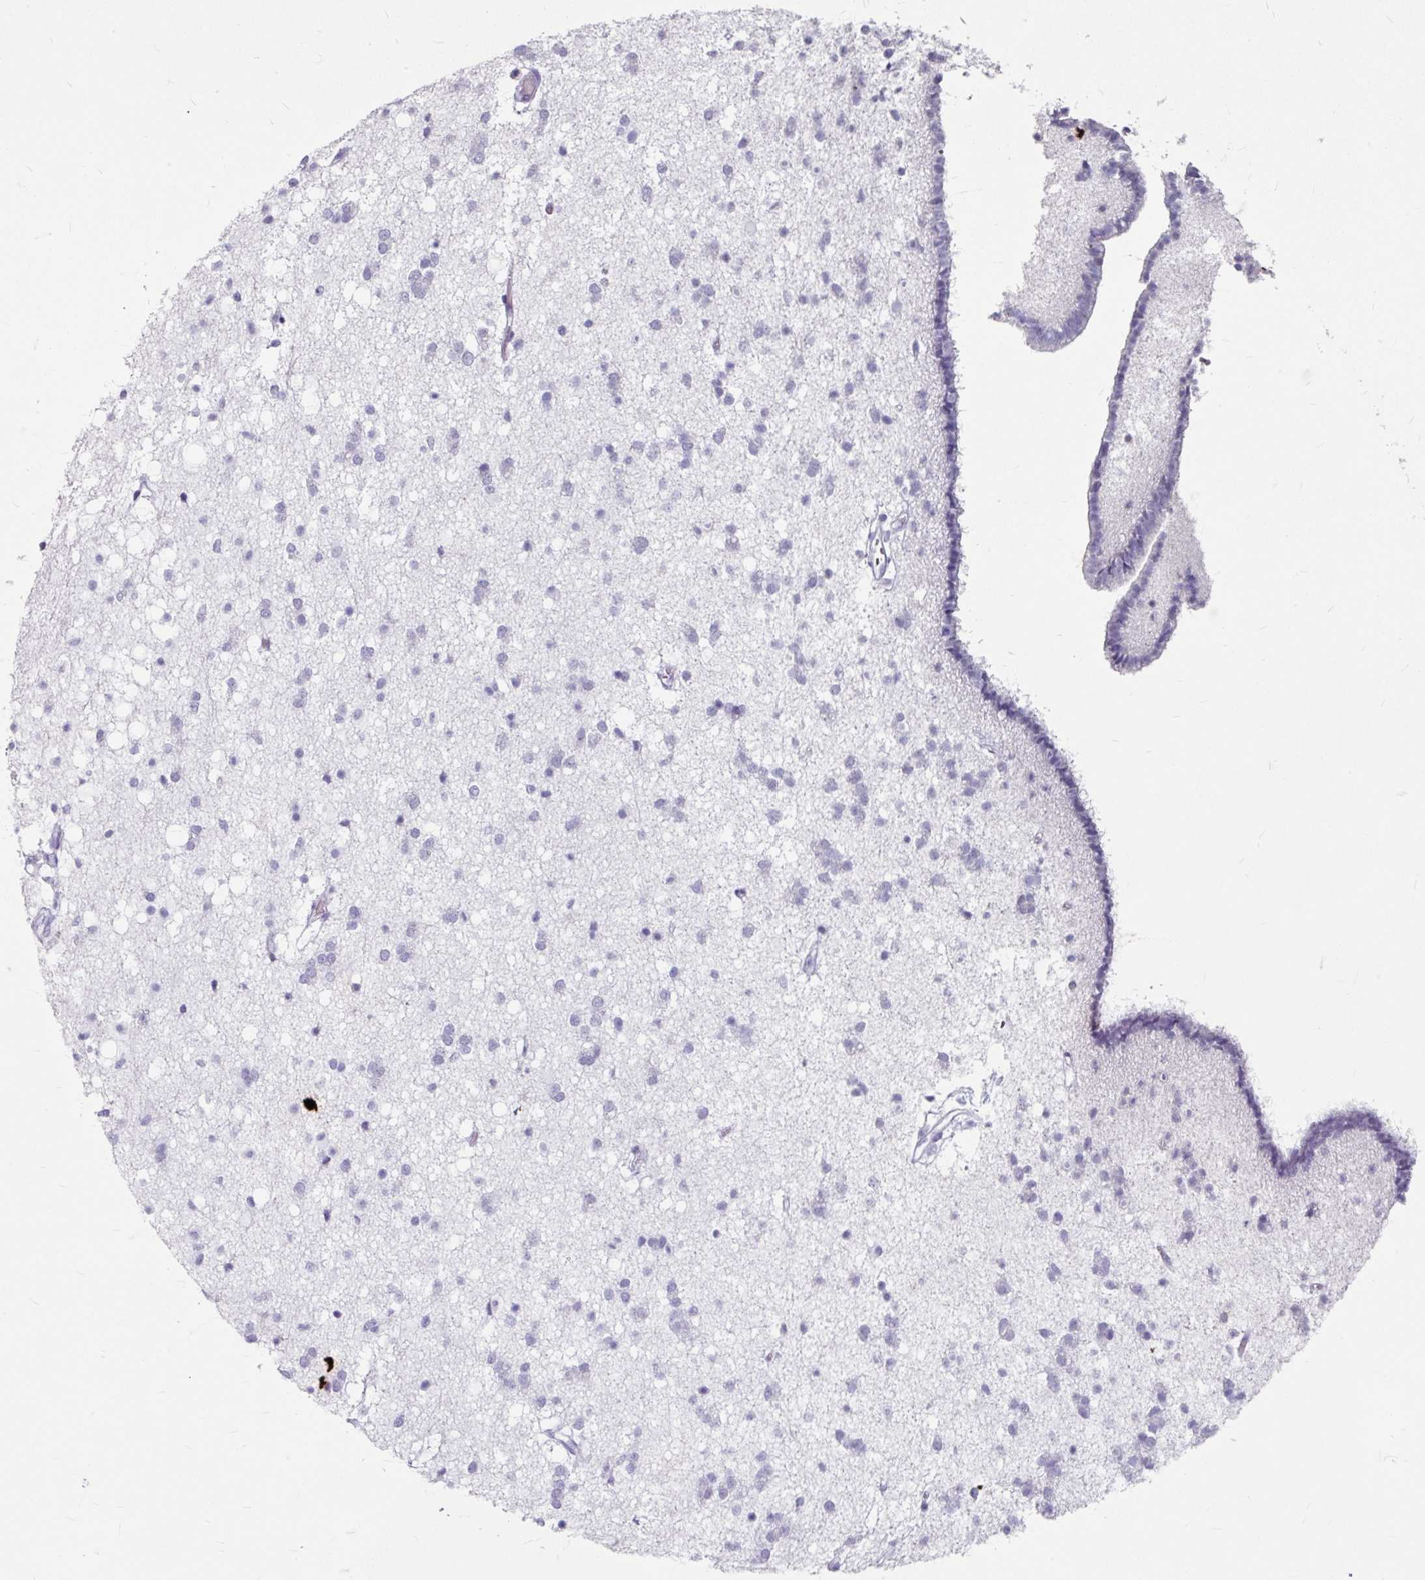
{"staining": {"intensity": "negative", "quantity": "none", "location": "none"}, "tissue": "caudate", "cell_type": "Glial cells", "image_type": "normal", "snomed": [{"axis": "morphology", "description": "Normal tissue, NOS"}, {"axis": "topography", "description": "Lateral ventricle wall"}], "caption": "Immunohistochemical staining of normal caudate exhibits no significant expression in glial cells.", "gene": "ANKRD1", "patient": {"sex": "male", "age": 37}}